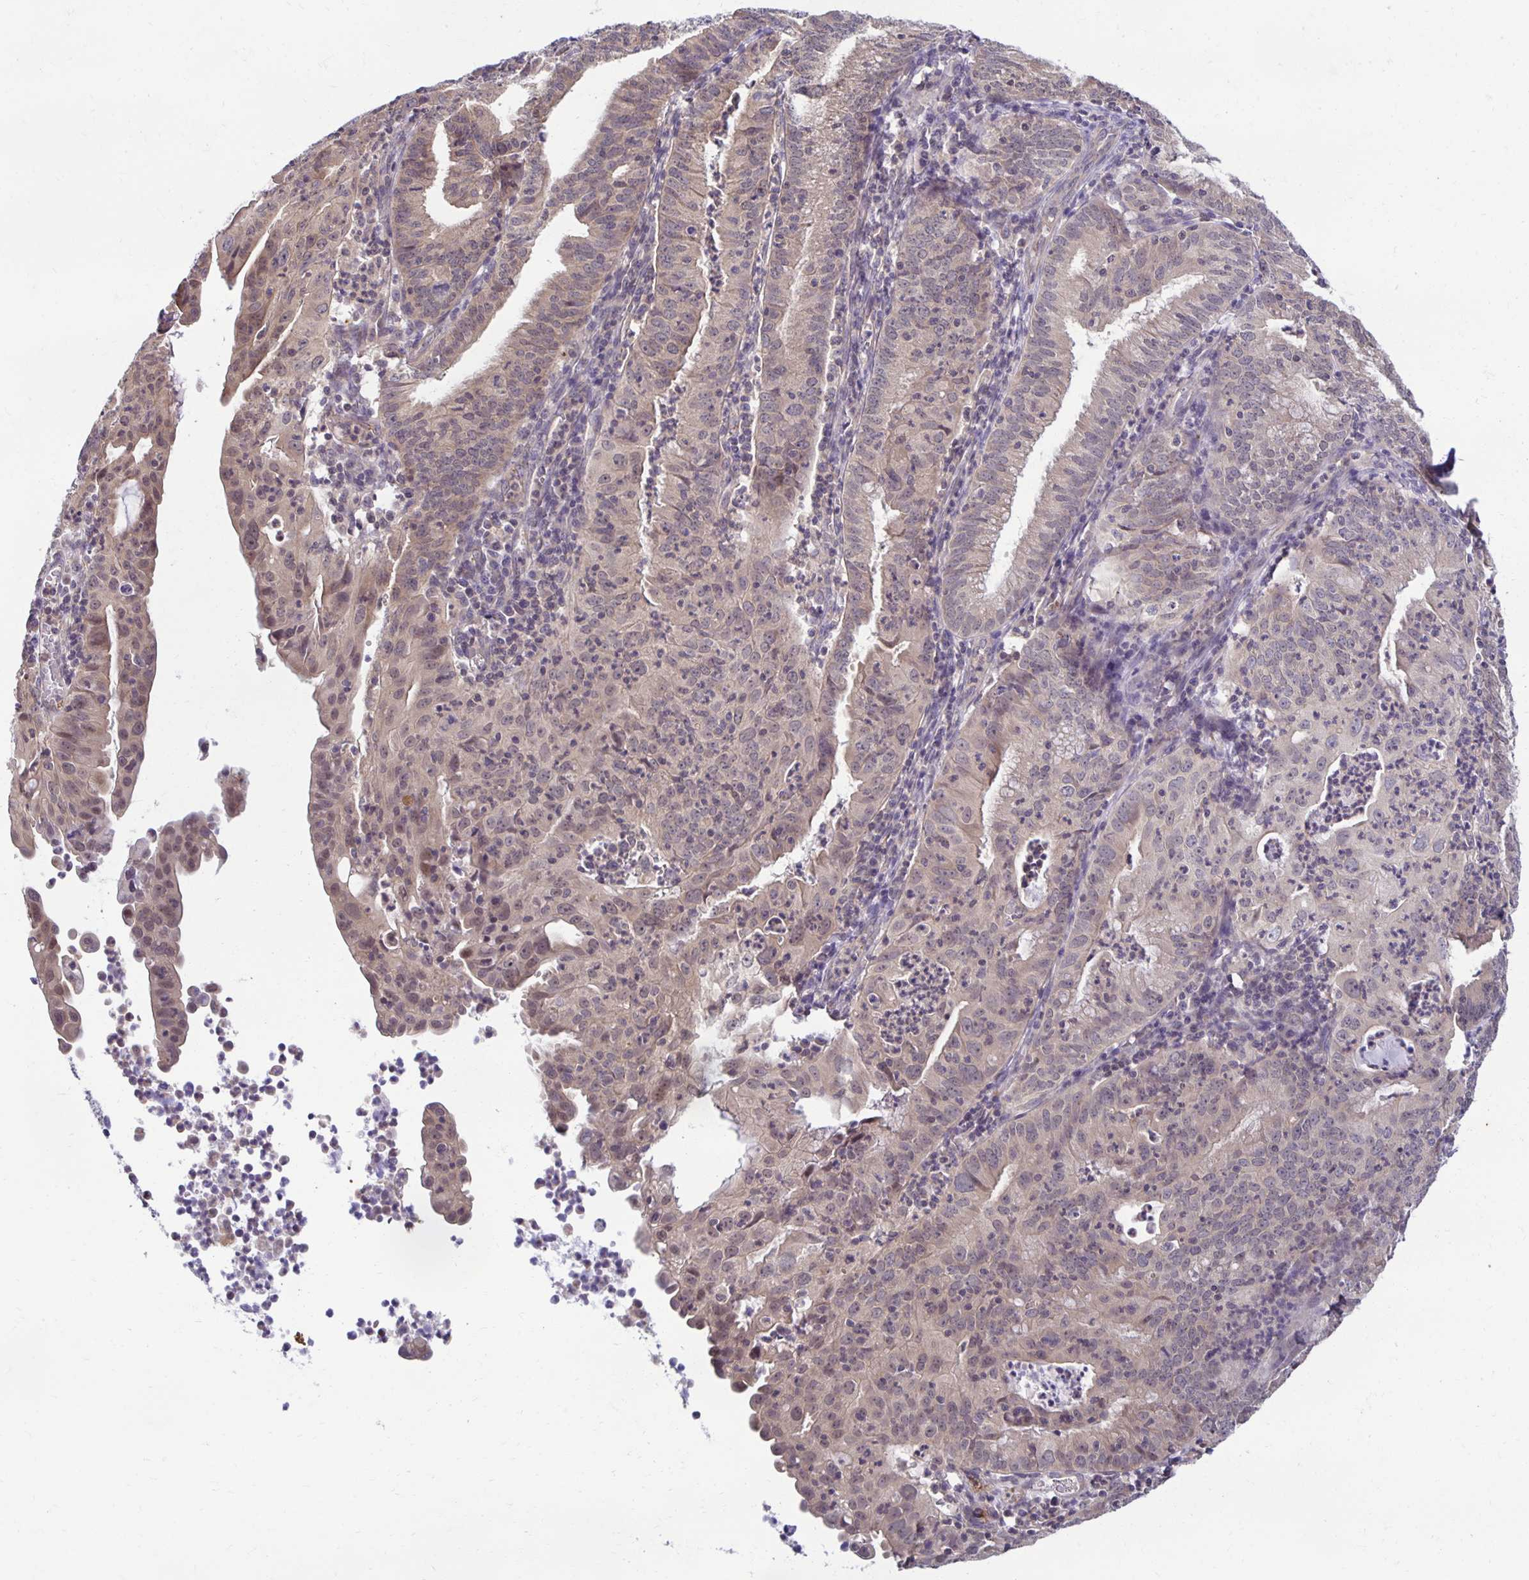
{"staining": {"intensity": "weak", "quantity": "25%-75%", "location": "nuclear"}, "tissue": "endometrial cancer", "cell_type": "Tumor cells", "image_type": "cancer", "snomed": [{"axis": "morphology", "description": "Adenocarcinoma, NOS"}, {"axis": "topography", "description": "Endometrium"}], "caption": "Protein analysis of endometrial cancer tissue reveals weak nuclear expression in approximately 25%-75% of tumor cells.", "gene": "MIEN1", "patient": {"sex": "female", "age": 60}}